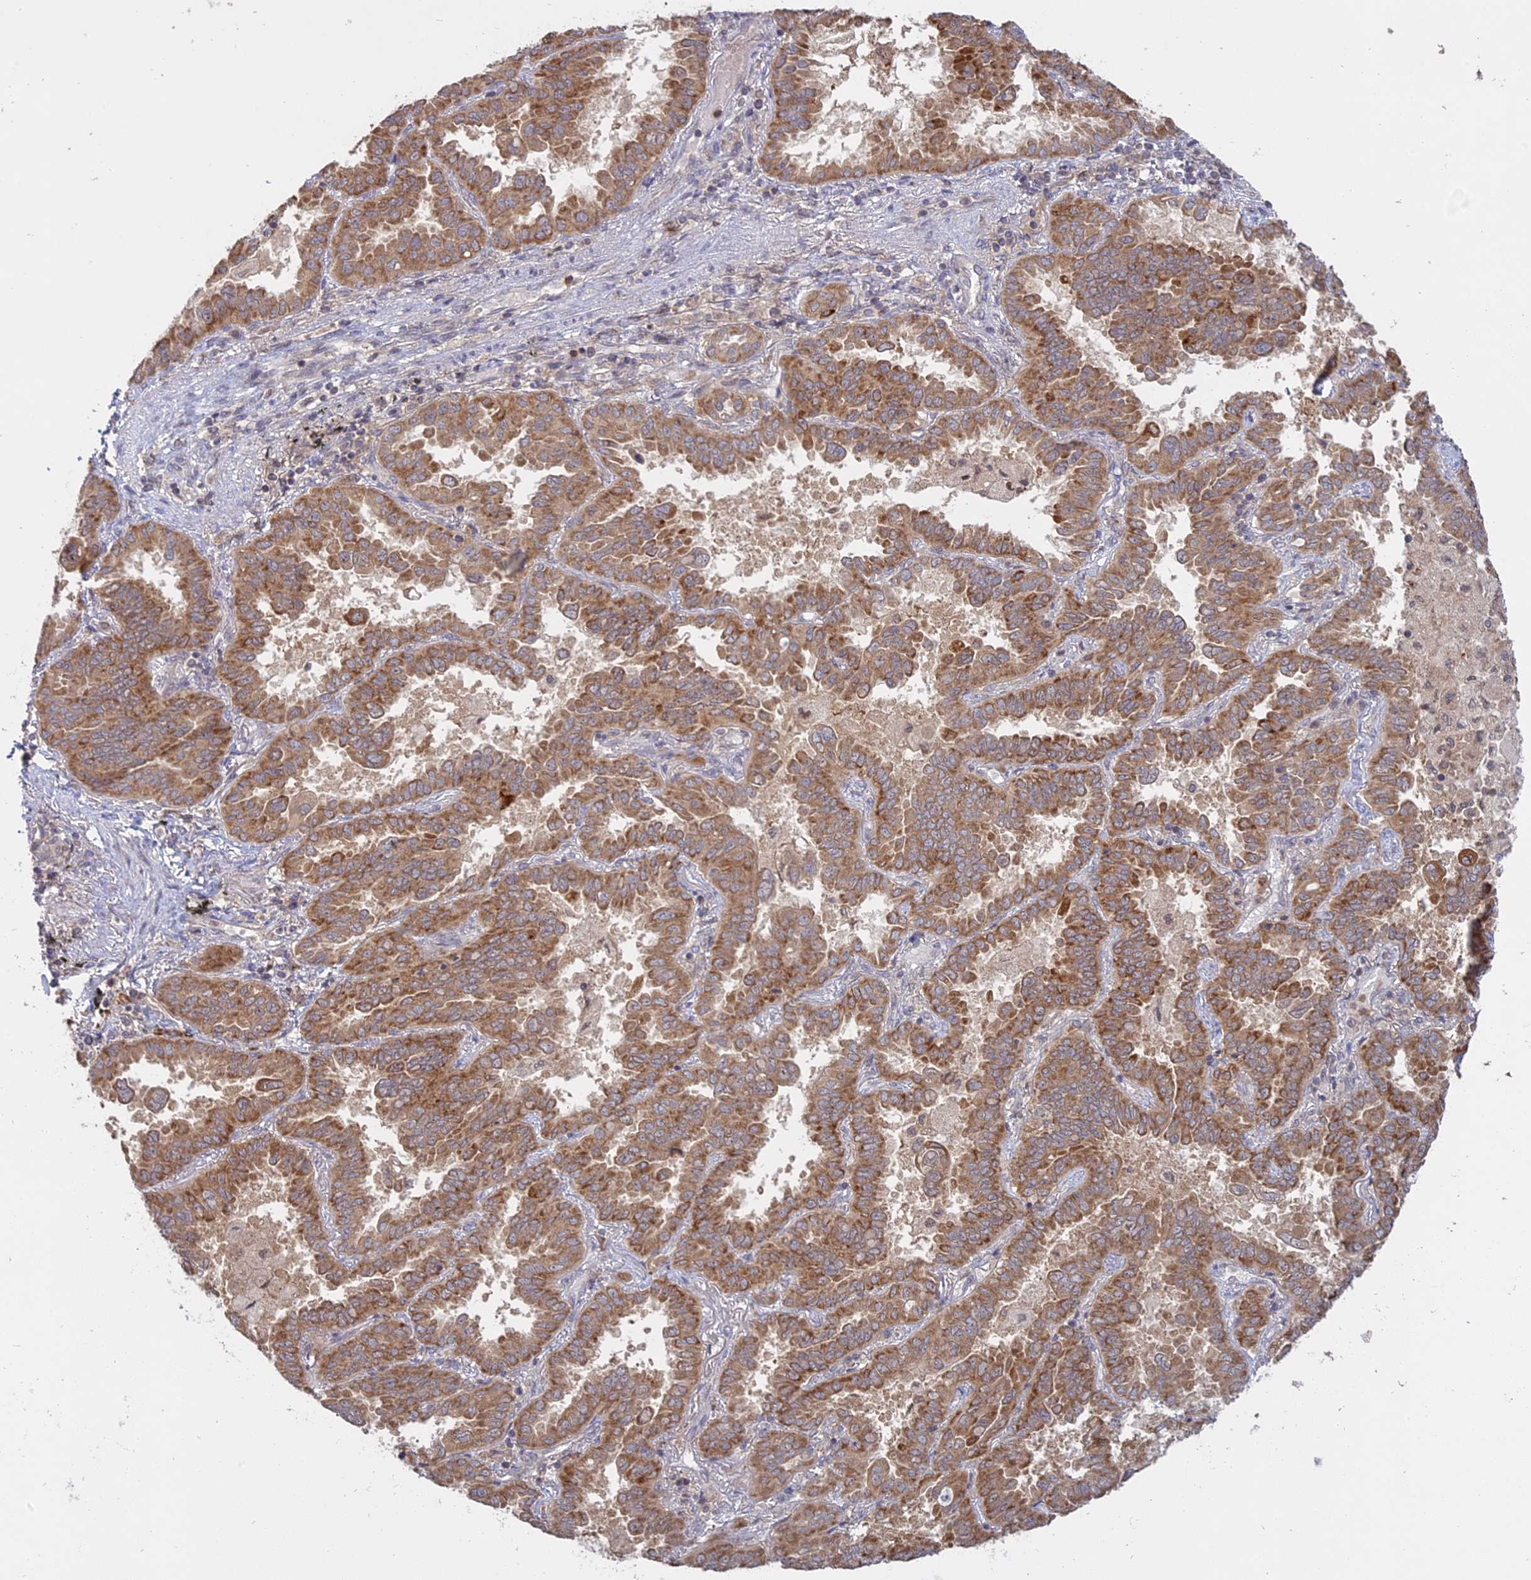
{"staining": {"intensity": "moderate", "quantity": ">75%", "location": "cytoplasmic/membranous"}, "tissue": "lung cancer", "cell_type": "Tumor cells", "image_type": "cancer", "snomed": [{"axis": "morphology", "description": "Adenocarcinoma, NOS"}, {"axis": "topography", "description": "Lung"}], "caption": "Lung cancer was stained to show a protein in brown. There is medium levels of moderate cytoplasmic/membranous positivity in approximately >75% of tumor cells.", "gene": "TMEM208", "patient": {"sex": "male", "age": 64}}